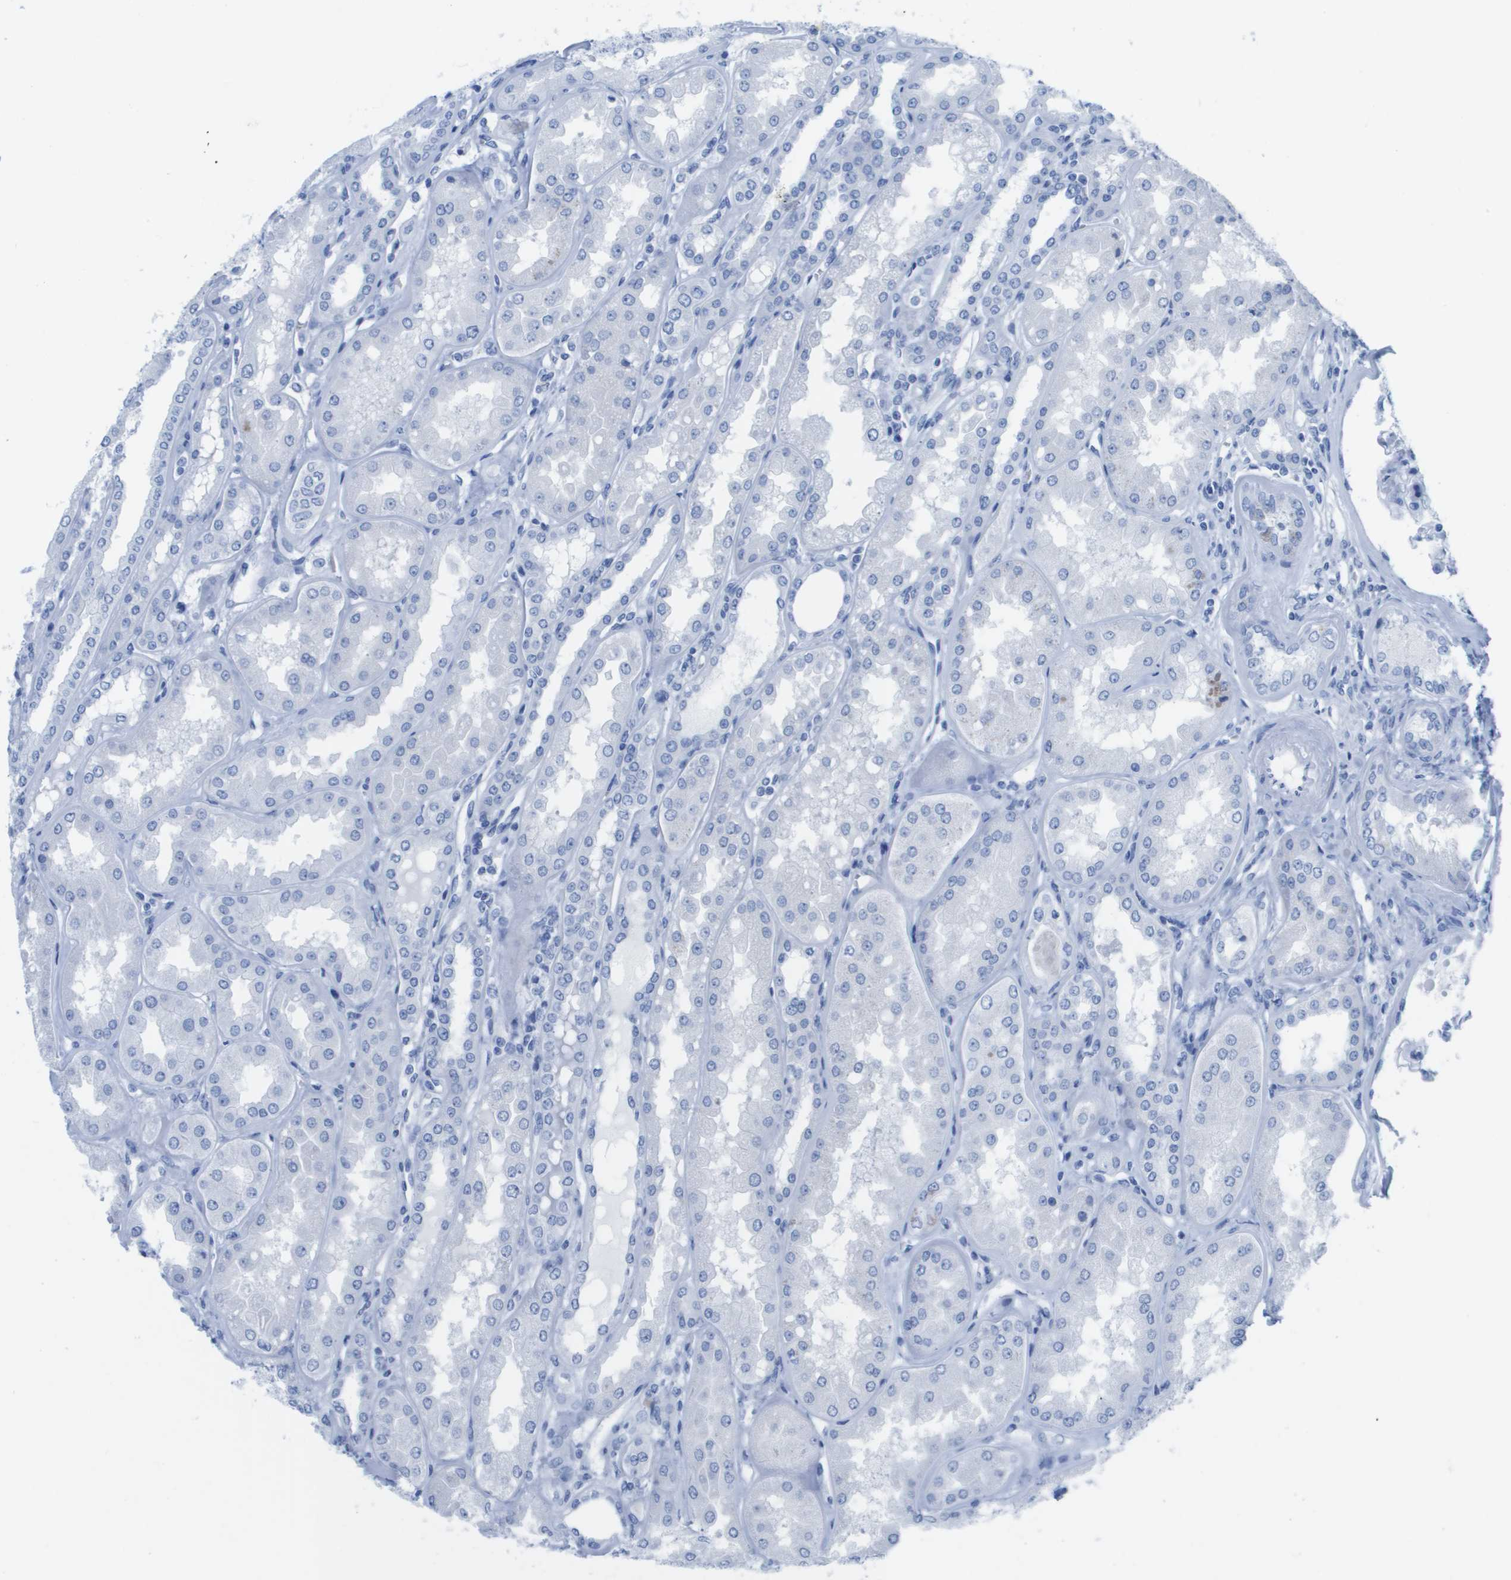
{"staining": {"intensity": "negative", "quantity": "none", "location": "none"}, "tissue": "kidney", "cell_type": "Cells in glomeruli", "image_type": "normal", "snomed": [{"axis": "morphology", "description": "Normal tissue, NOS"}, {"axis": "topography", "description": "Kidney"}], "caption": "A high-resolution photomicrograph shows IHC staining of unremarkable kidney, which displays no significant staining in cells in glomeruli. The staining is performed using DAB brown chromogen with nuclei counter-stained in using hematoxylin.", "gene": "KCNA3", "patient": {"sex": "female", "age": 56}}